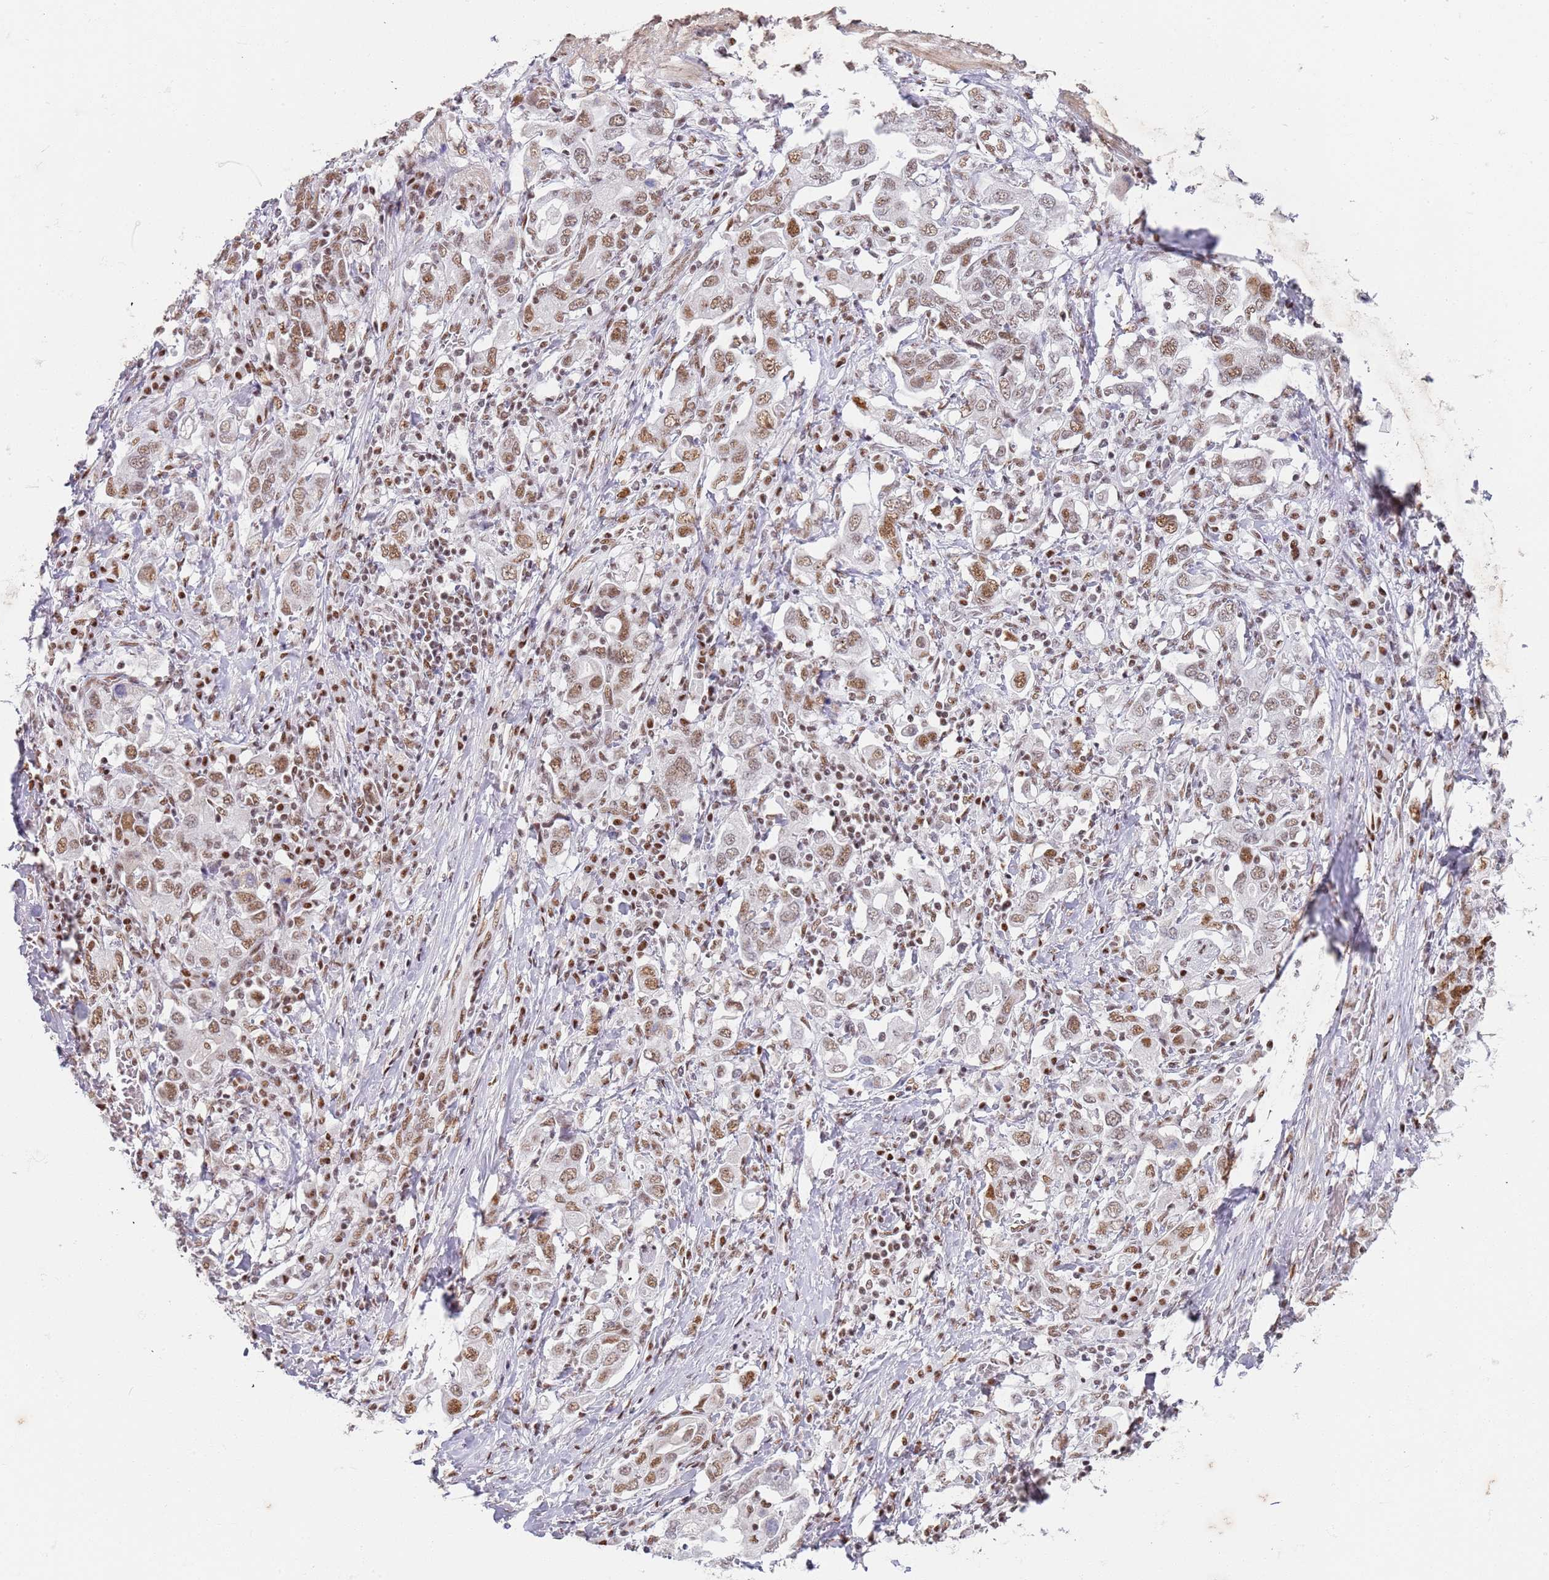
{"staining": {"intensity": "moderate", "quantity": ">75%", "location": "nuclear"}, "tissue": "stomach cancer", "cell_type": "Tumor cells", "image_type": "cancer", "snomed": [{"axis": "morphology", "description": "Adenocarcinoma, NOS"}, {"axis": "topography", "description": "Stomach, upper"}, {"axis": "topography", "description": "Stomach"}], "caption": "The immunohistochemical stain shows moderate nuclear expression in tumor cells of adenocarcinoma (stomach) tissue.", "gene": "AKAP8L", "patient": {"sex": "male", "age": 62}}